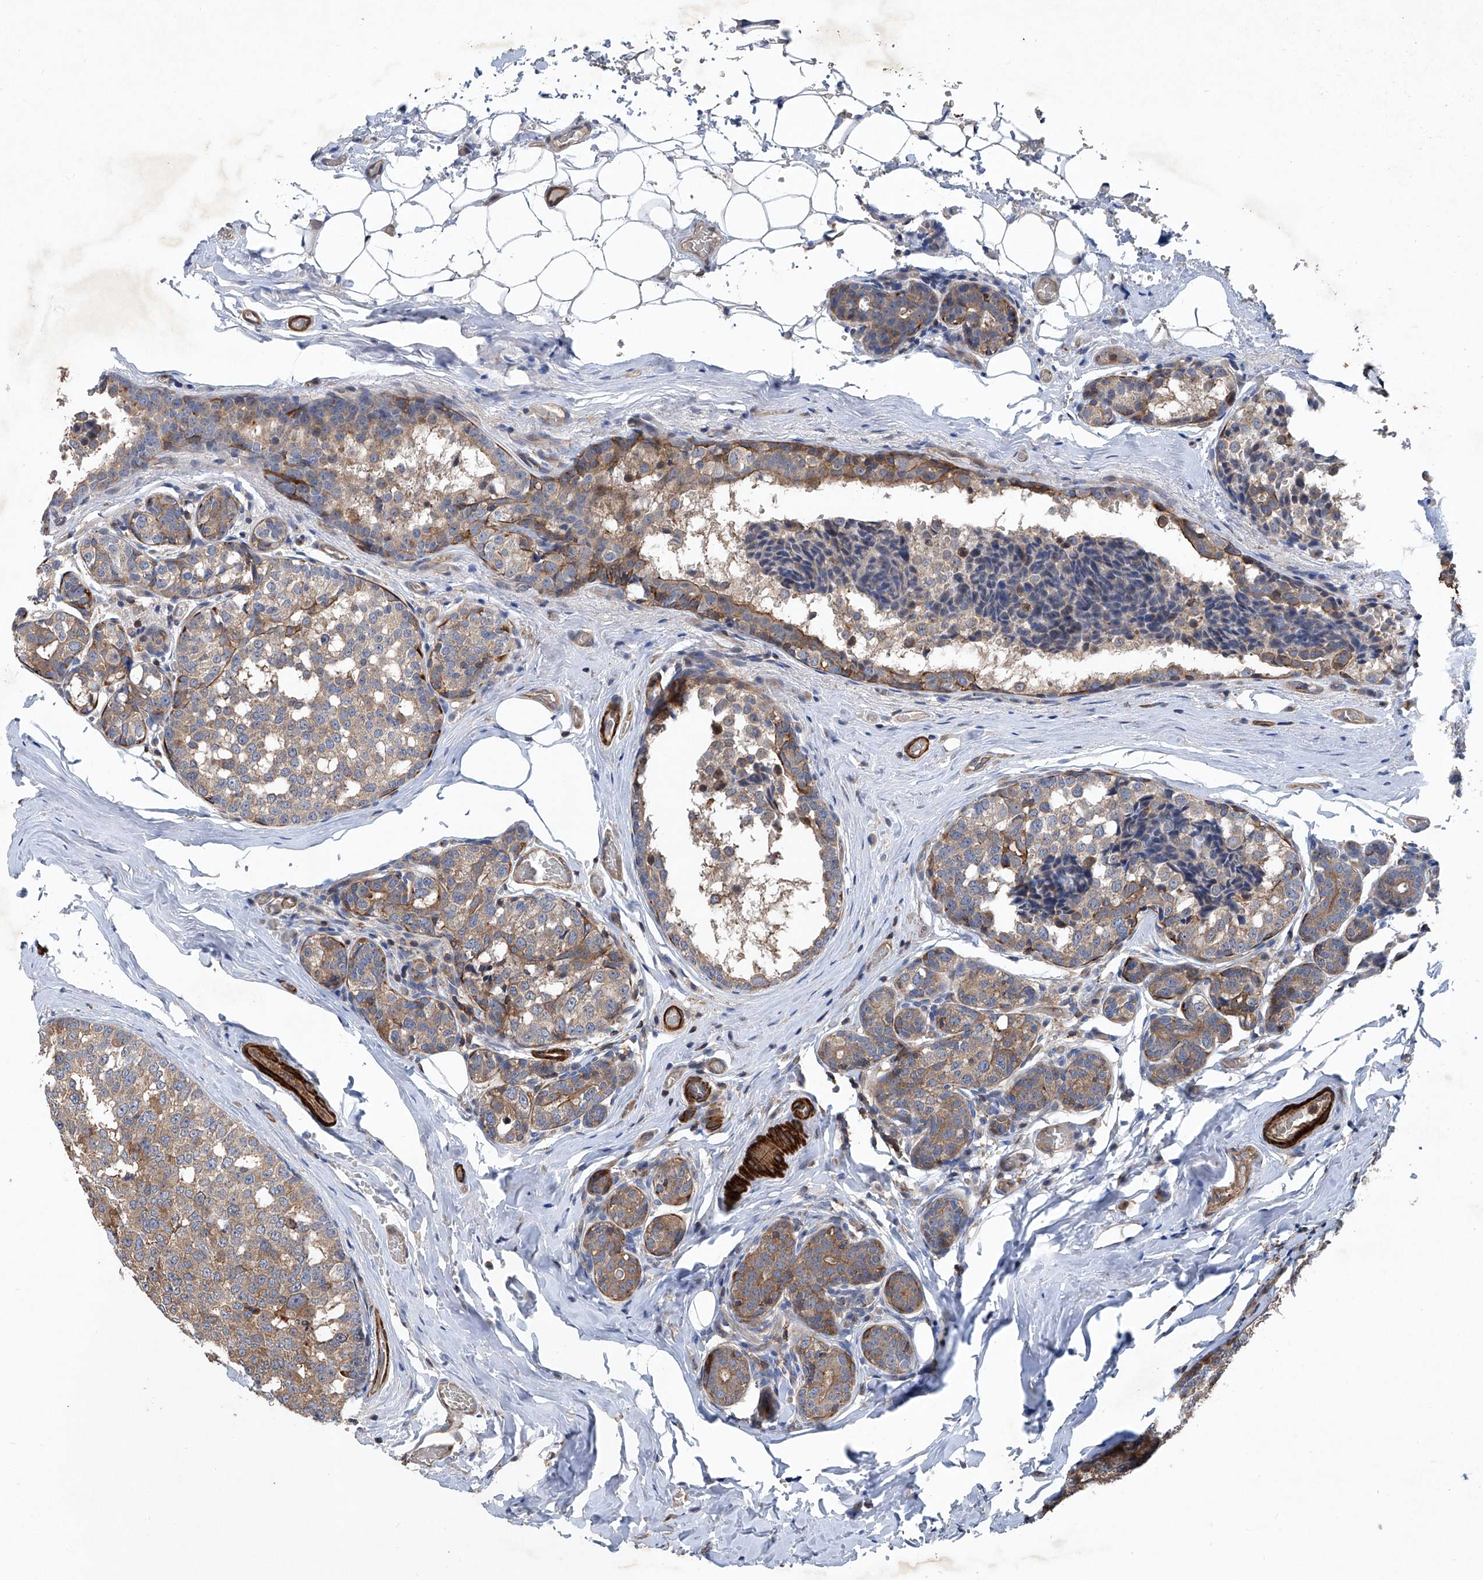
{"staining": {"intensity": "weak", "quantity": ">75%", "location": "cytoplasmic/membranous"}, "tissue": "breast cancer", "cell_type": "Tumor cells", "image_type": "cancer", "snomed": [{"axis": "morphology", "description": "Normal tissue, NOS"}, {"axis": "morphology", "description": "Duct carcinoma"}, {"axis": "topography", "description": "Breast"}], "caption": "Protein staining by IHC reveals weak cytoplasmic/membranous positivity in approximately >75% of tumor cells in breast cancer. (brown staining indicates protein expression, while blue staining denotes nuclei).", "gene": "NT5C3A", "patient": {"sex": "female", "age": 43}}